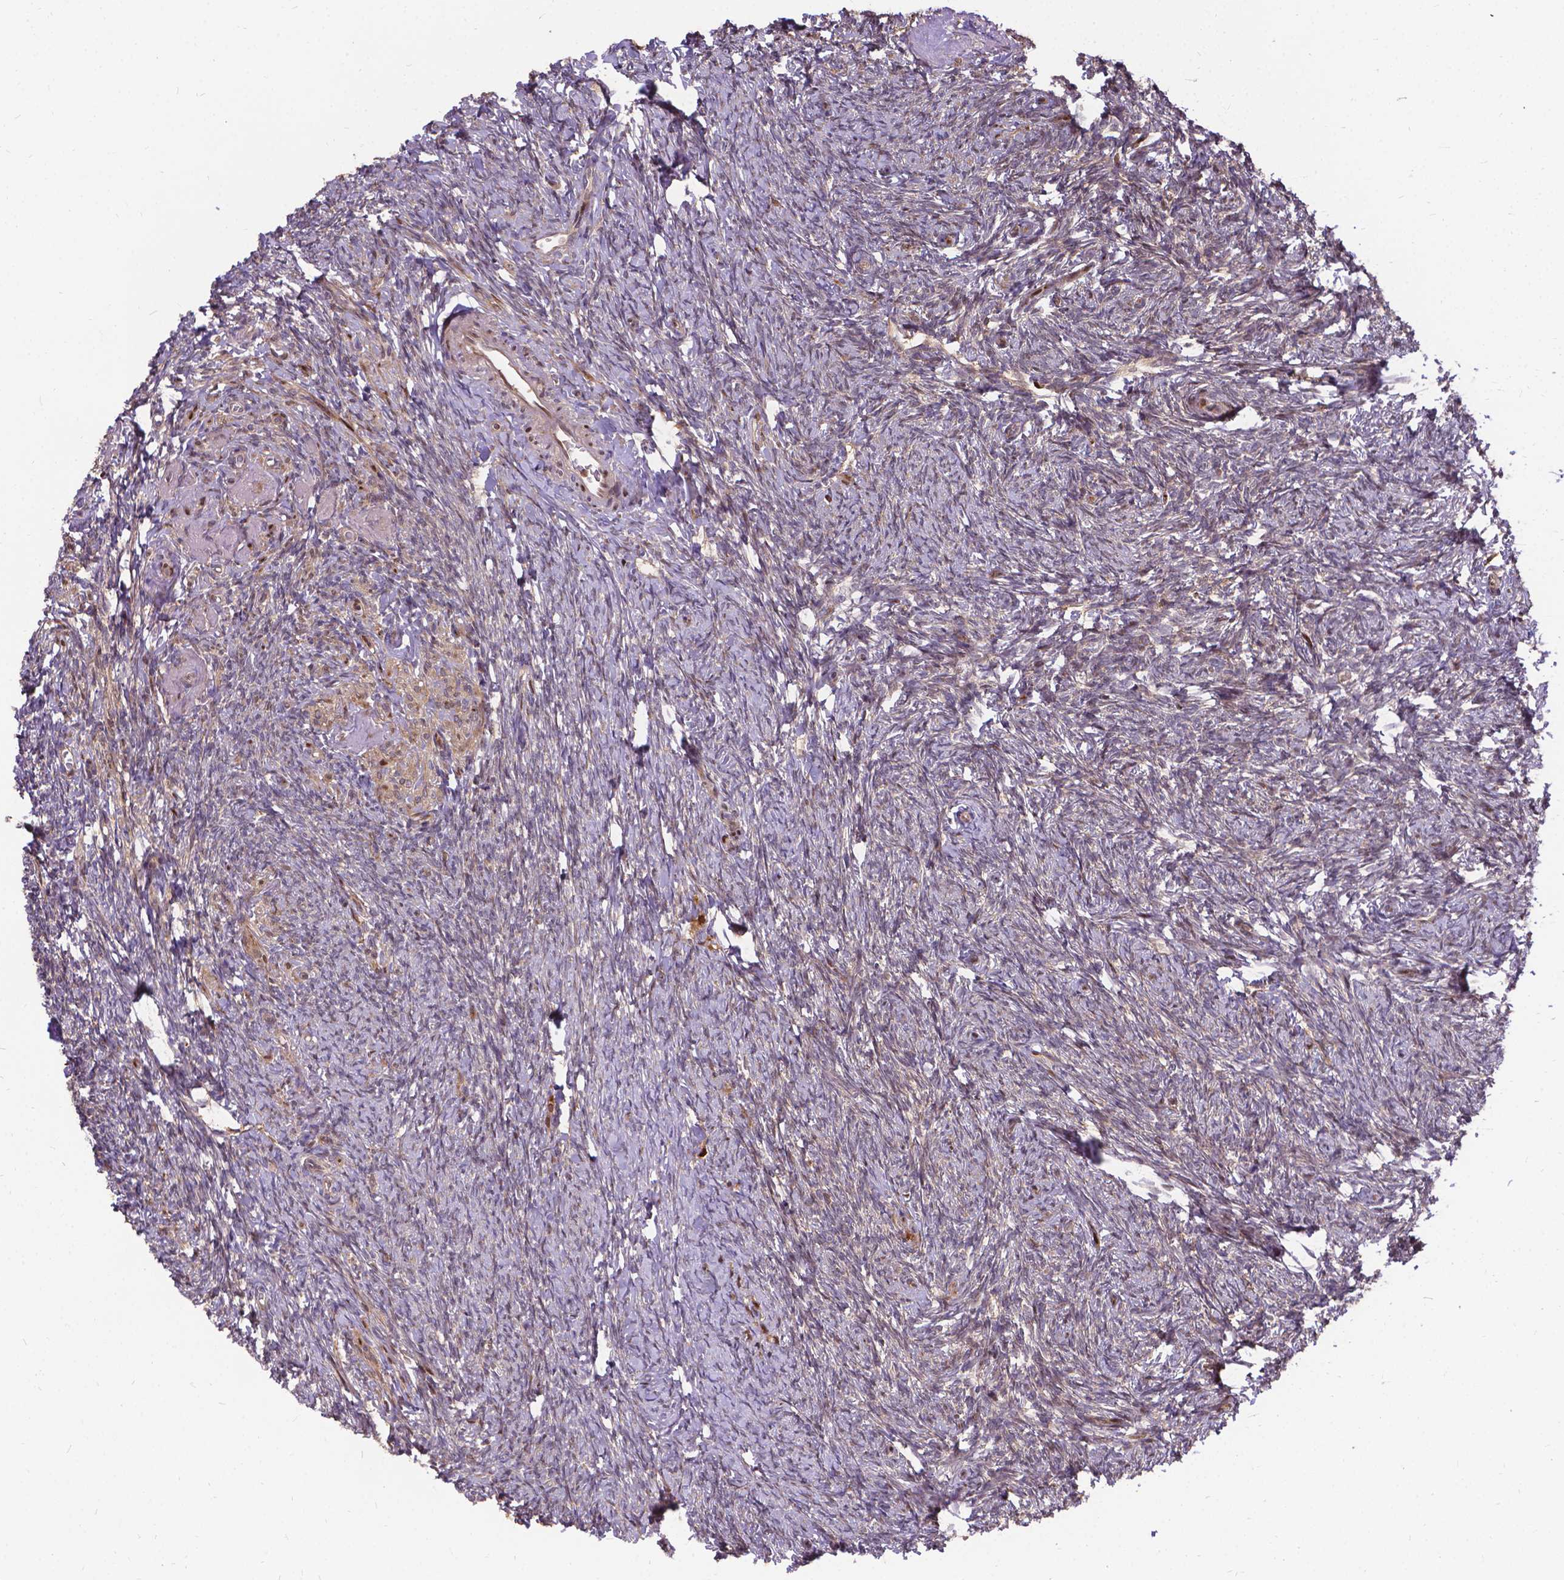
{"staining": {"intensity": "weak", "quantity": "25%-75%", "location": "none"}, "tissue": "ovary", "cell_type": "Ovarian stroma cells", "image_type": "normal", "snomed": [{"axis": "morphology", "description": "Normal tissue, NOS"}, {"axis": "topography", "description": "Ovary"}], "caption": "Ovary stained for a protein (brown) demonstrates weak None positive positivity in approximately 25%-75% of ovarian stroma cells.", "gene": "DENND6A", "patient": {"sex": "female", "age": 72}}